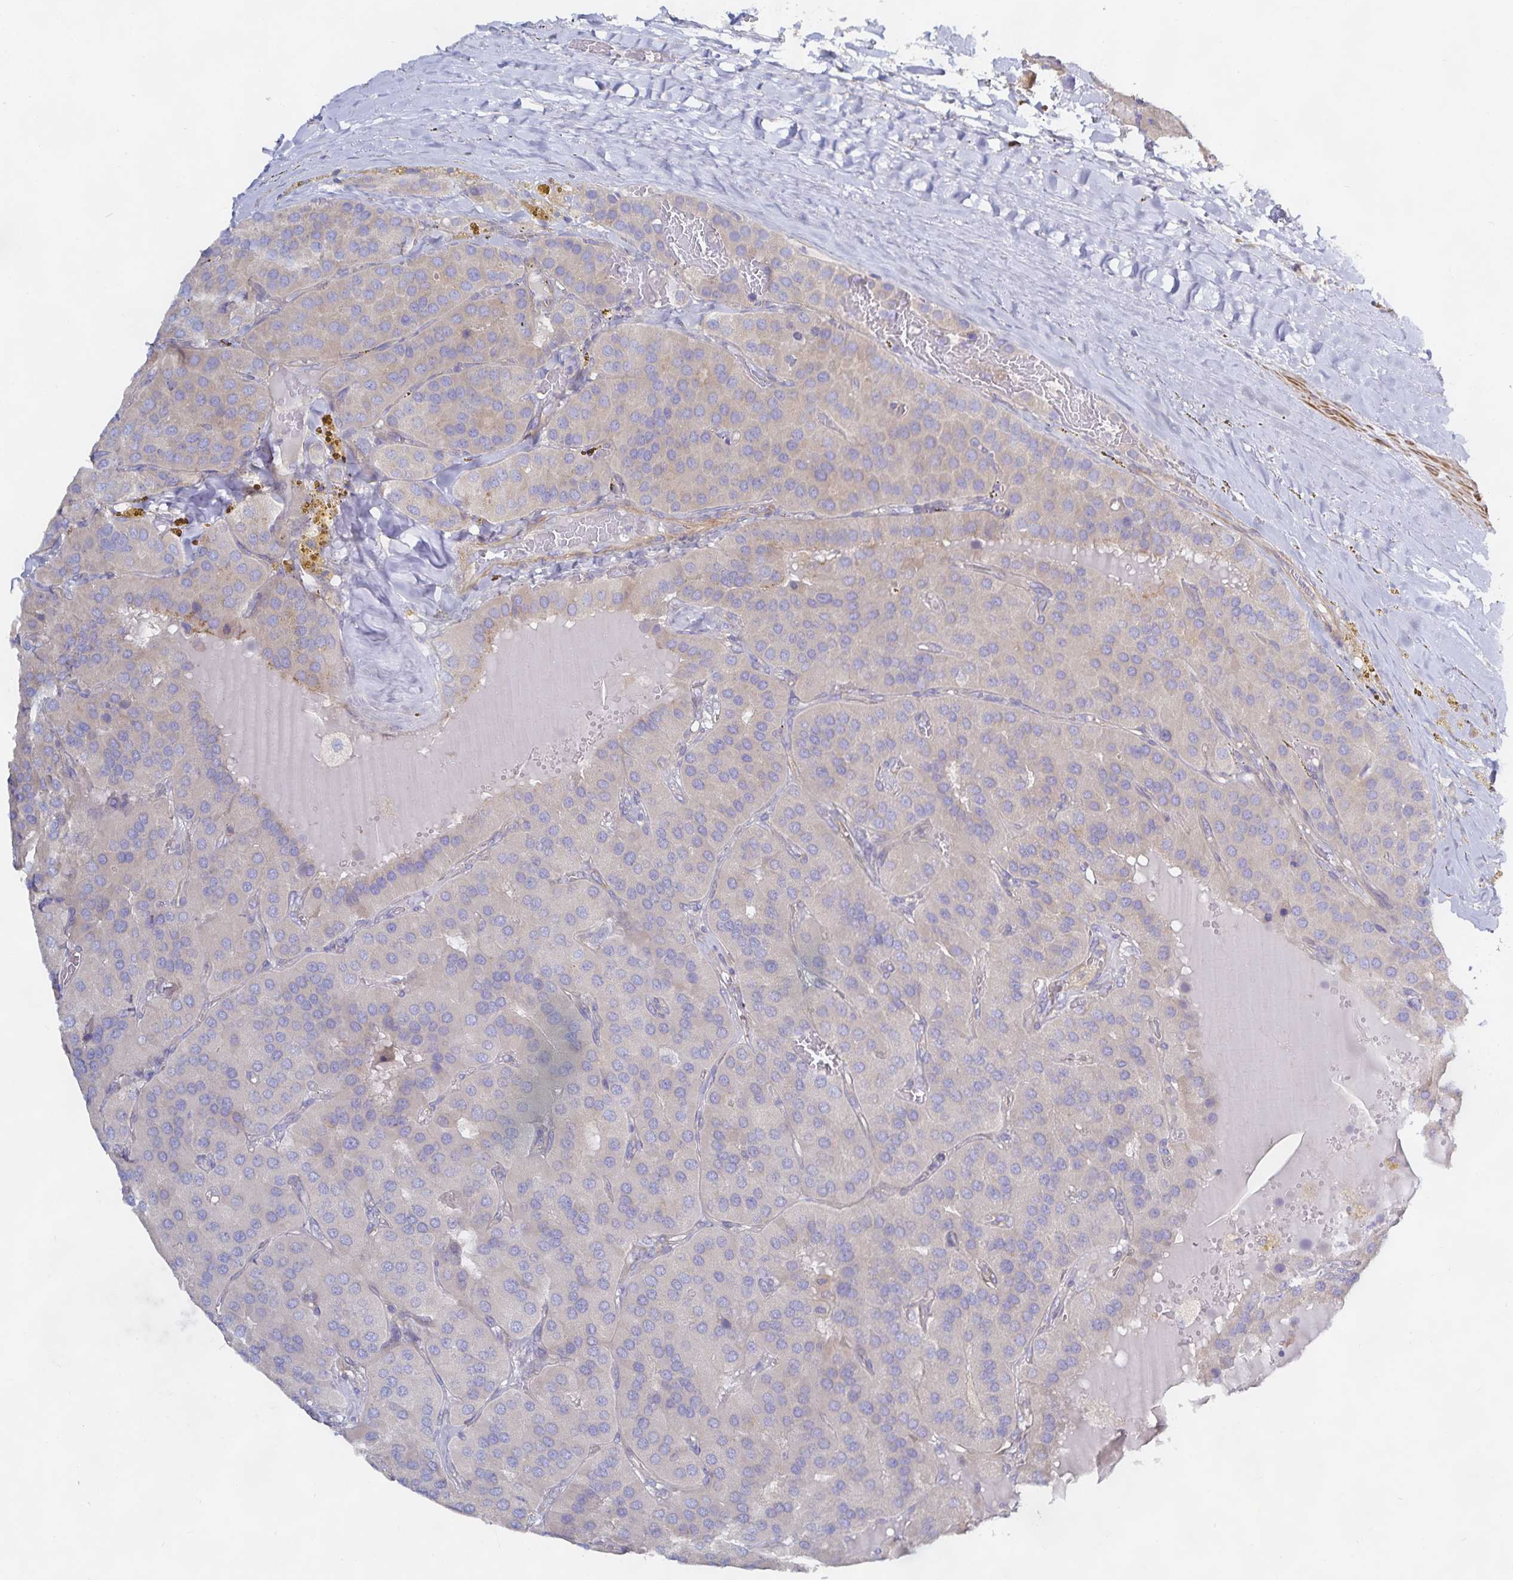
{"staining": {"intensity": "negative", "quantity": "none", "location": "none"}, "tissue": "parathyroid gland", "cell_type": "Glandular cells", "image_type": "normal", "snomed": [{"axis": "morphology", "description": "Normal tissue, NOS"}, {"axis": "morphology", "description": "Adenoma, NOS"}, {"axis": "topography", "description": "Parathyroid gland"}], "caption": "Protein analysis of benign parathyroid gland demonstrates no significant positivity in glandular cells.", "gene": "METTL22", "patient": {"sex": "female", "age": 86}}